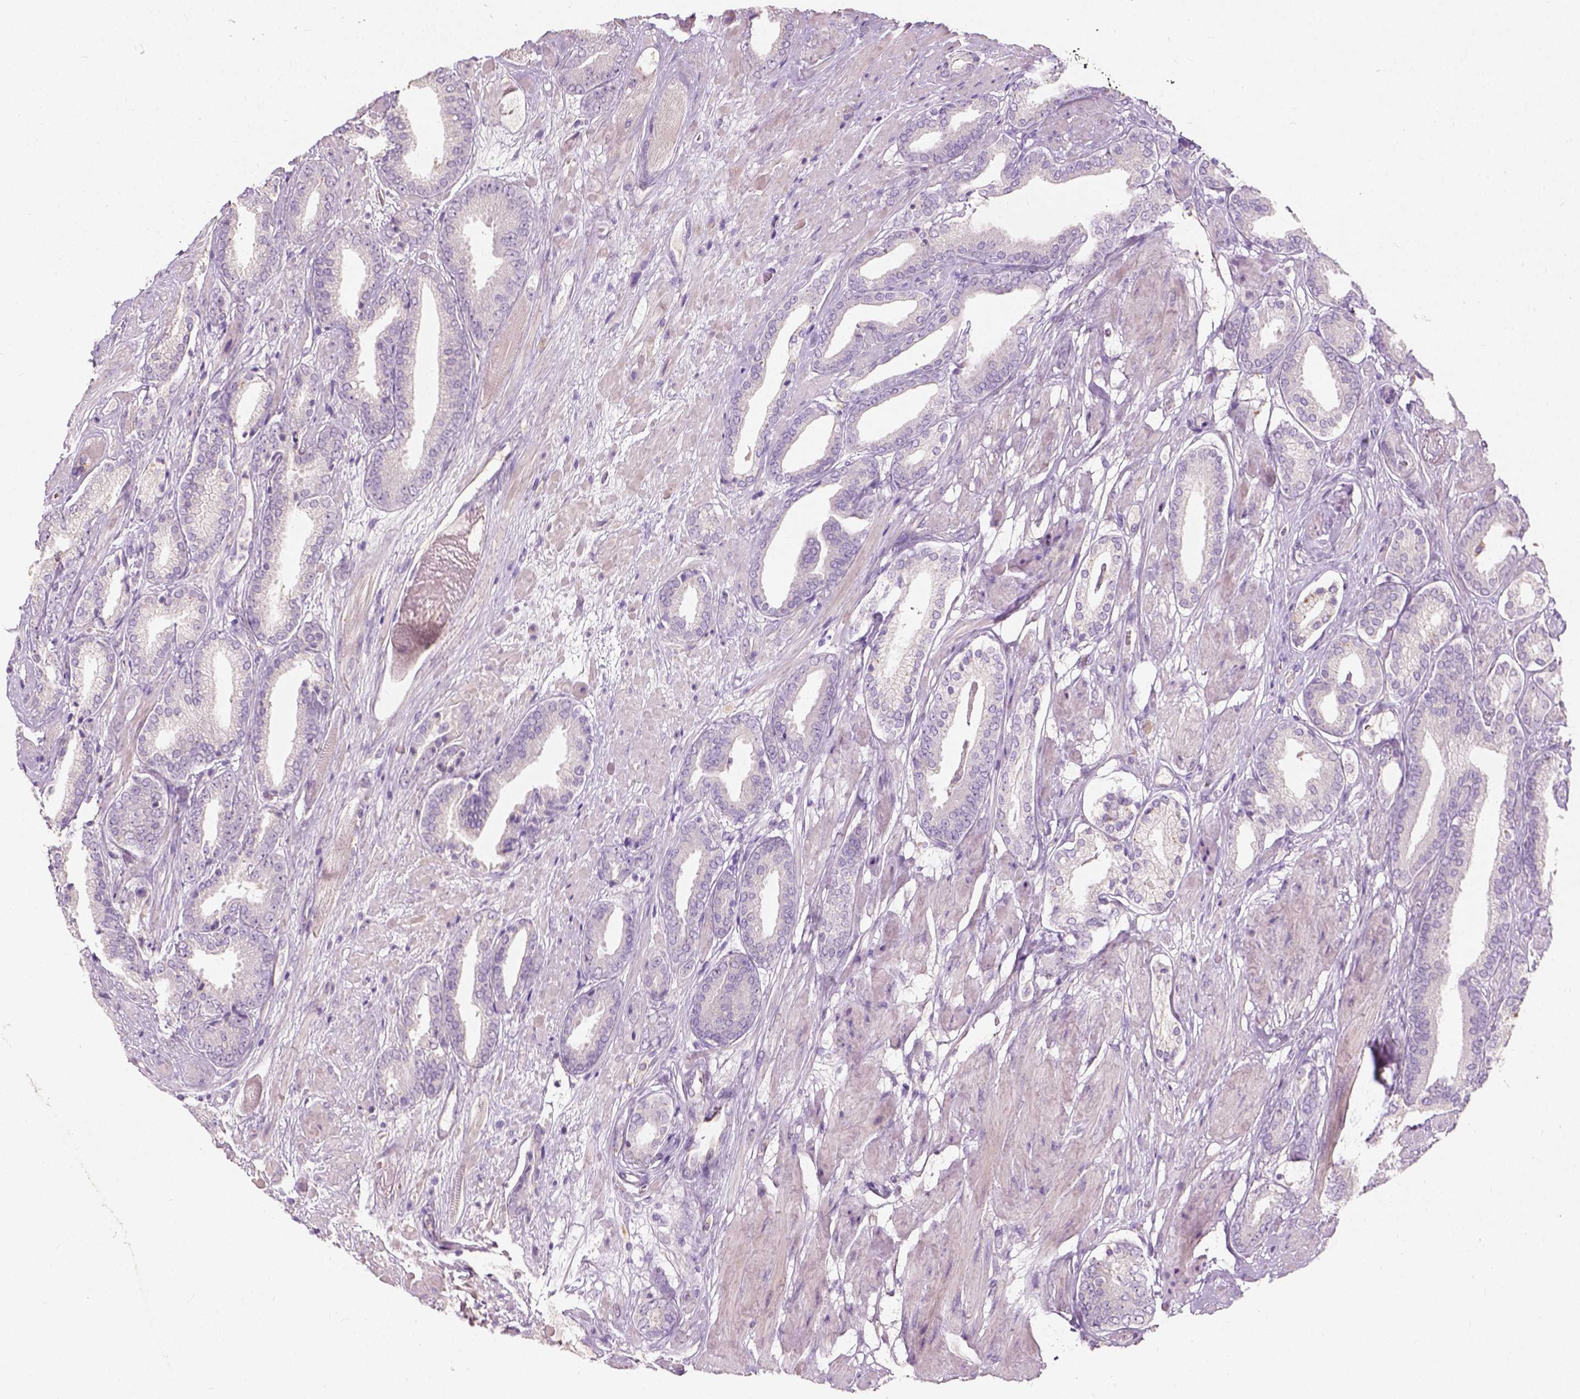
{"staining": {"intensity": "negative", "quantity": "none", "location": "none"}, "tissue": "prostate cancer", "cell_type": "Tumor cells", "image_type": "cancer", "snomed": [{"axis": "morphology", "description": "Adenocarcinoma, High grade"}, {"axis": "topography", "description": "Prostate"}], "caption": "Immunohistochemical staining of human prostate cancer (high-grade adenocarcinoma) demonstrates no significant positivity in tumor cells.", "gene": "DHCR24", "patient": {"sex": "male", "age": 56}}